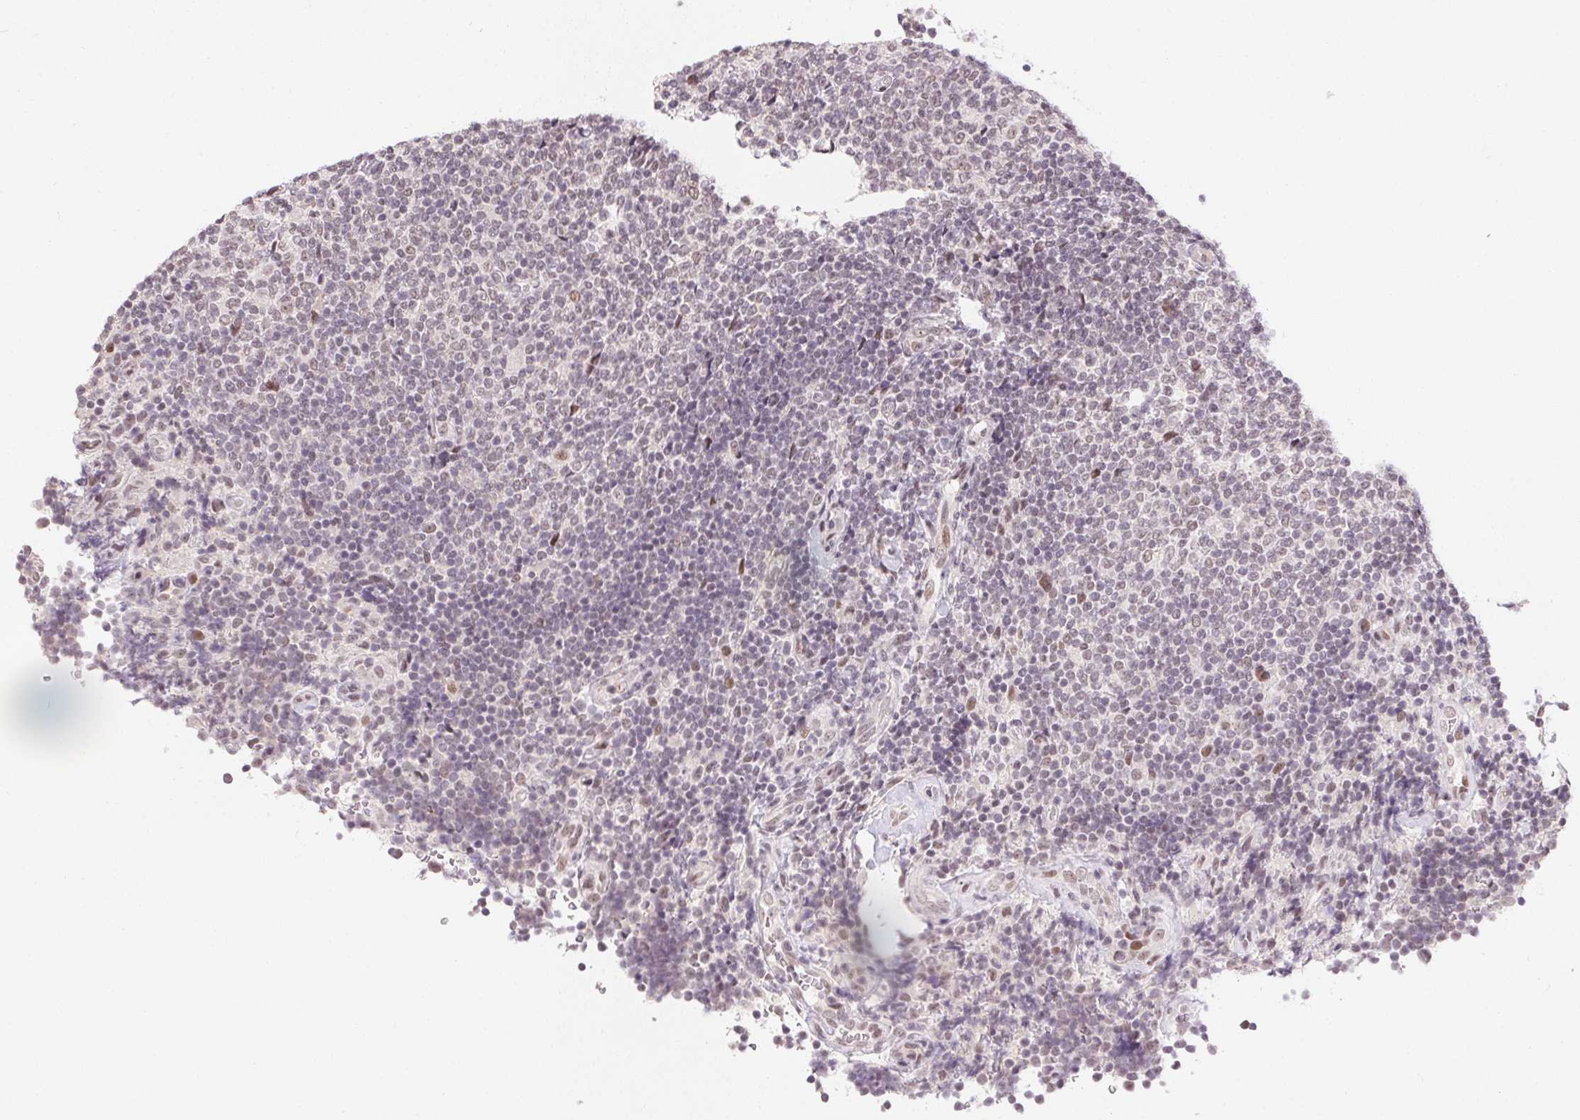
{"staining": {"intensity": "weak", "quantity": "<25%", "location": "nuclear"}, "tissue": "lymphoma", "cell_type": "Tumor cells", "image_type": "cancer", "snomed": [{"axis": "morphology", "description": "Malignant lymphoma, non-Hodgkin's type, Low grade"}, {"axis": "topography", "description": "Lymph node"}], "caption": "Human lymphoma stained for a protein using IHC exhibits no positivity in tumor cells.", "gene": "KDM4D", "patient": {"sex": "male", "age": 52}}